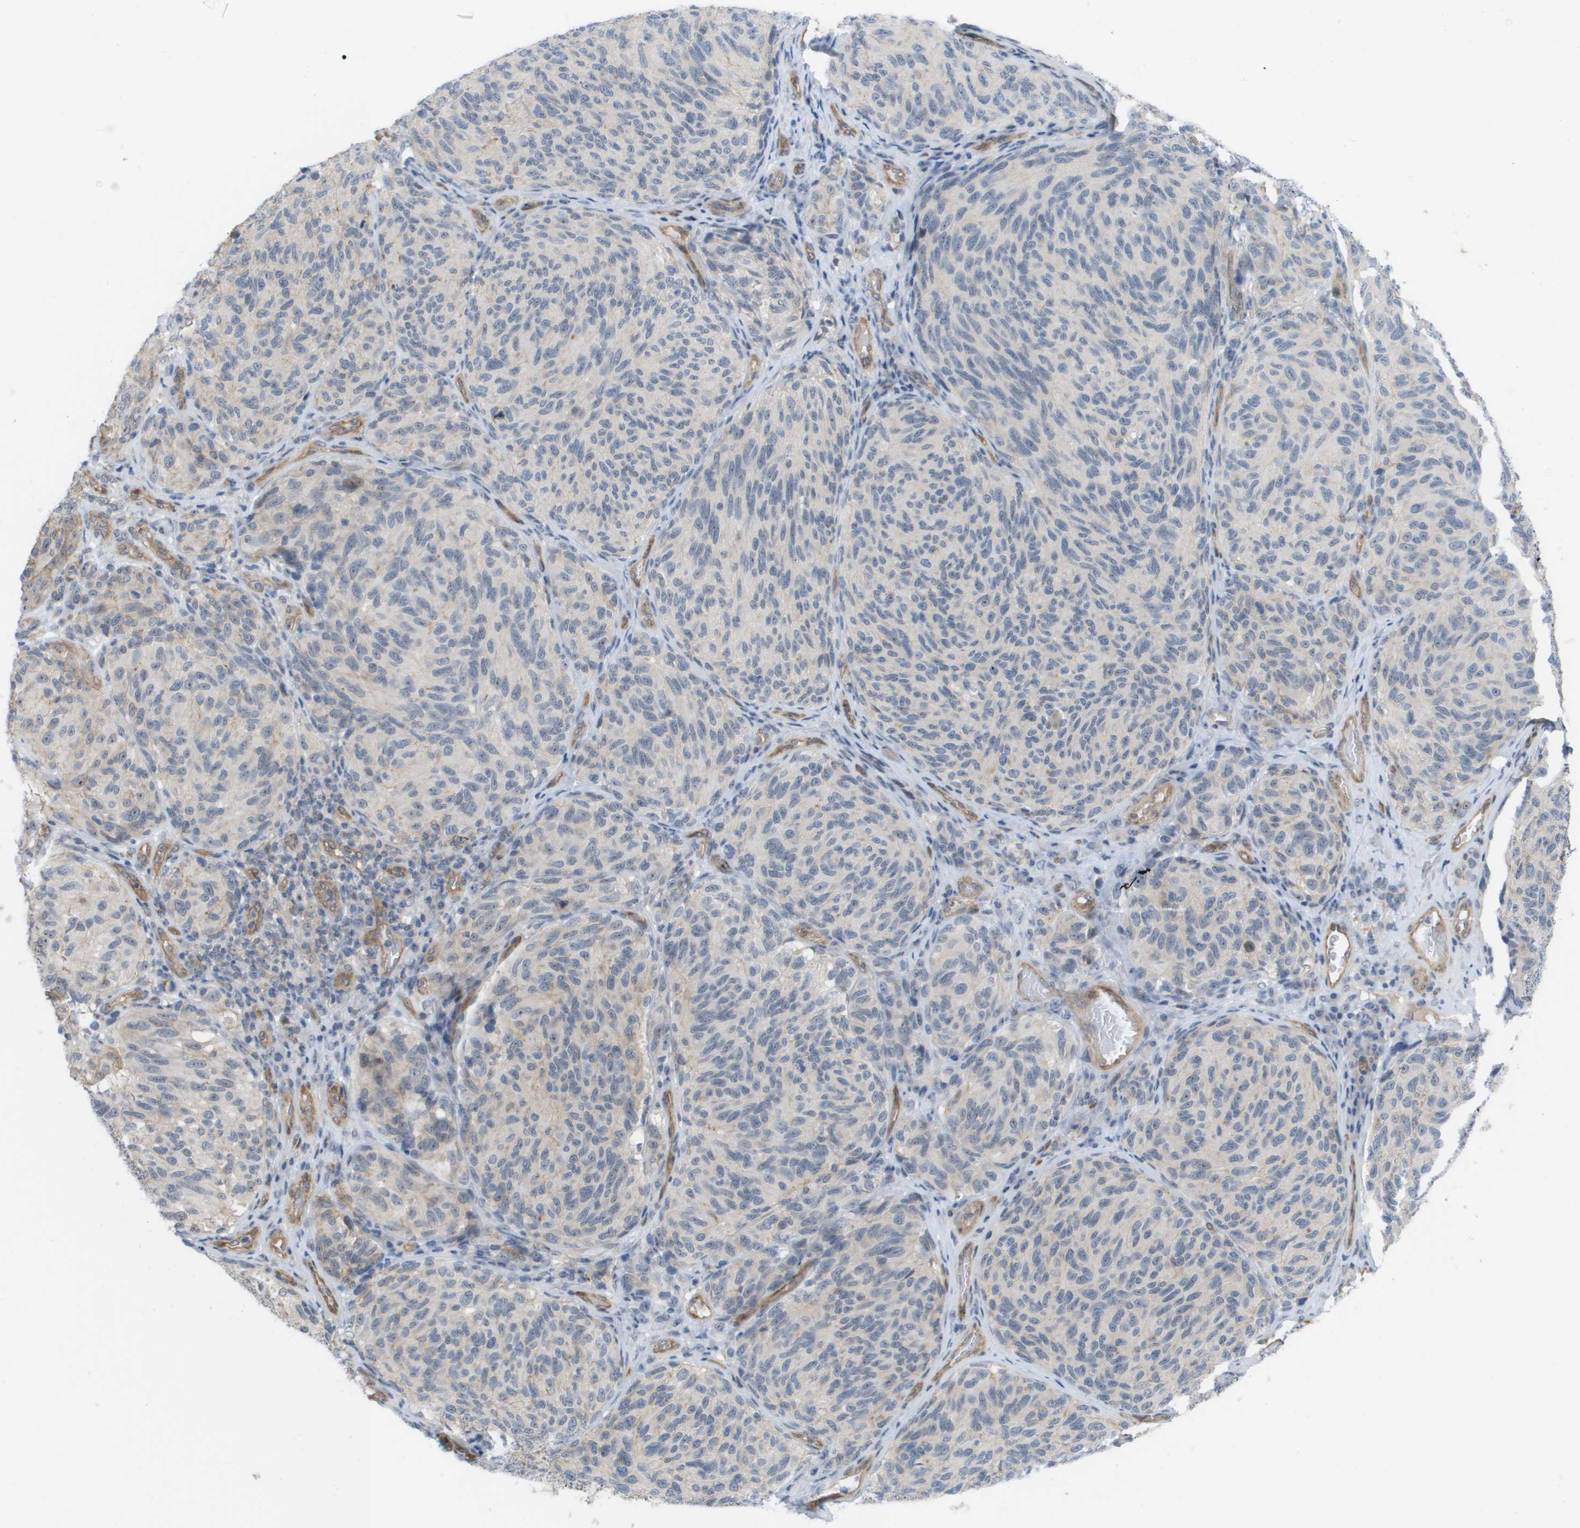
{"staining": {"intensity": "negative", "quantity": "none", "location": "none"}, "tissue": "melanoma", "cell_type": "Tumor cells", "image_type": "cancer", "snomed": [{"axis": "morphology", "description": "Malignant melanoma, NOS"}, {"axis": "topography", "description": "Skin"}], "caption": "Immunohistochemical staining of human malignant melanoma exhibits no significant staining in tumor cells.", "gene": "MTARC2", "patient": {"sex": "female", "age": 73}}